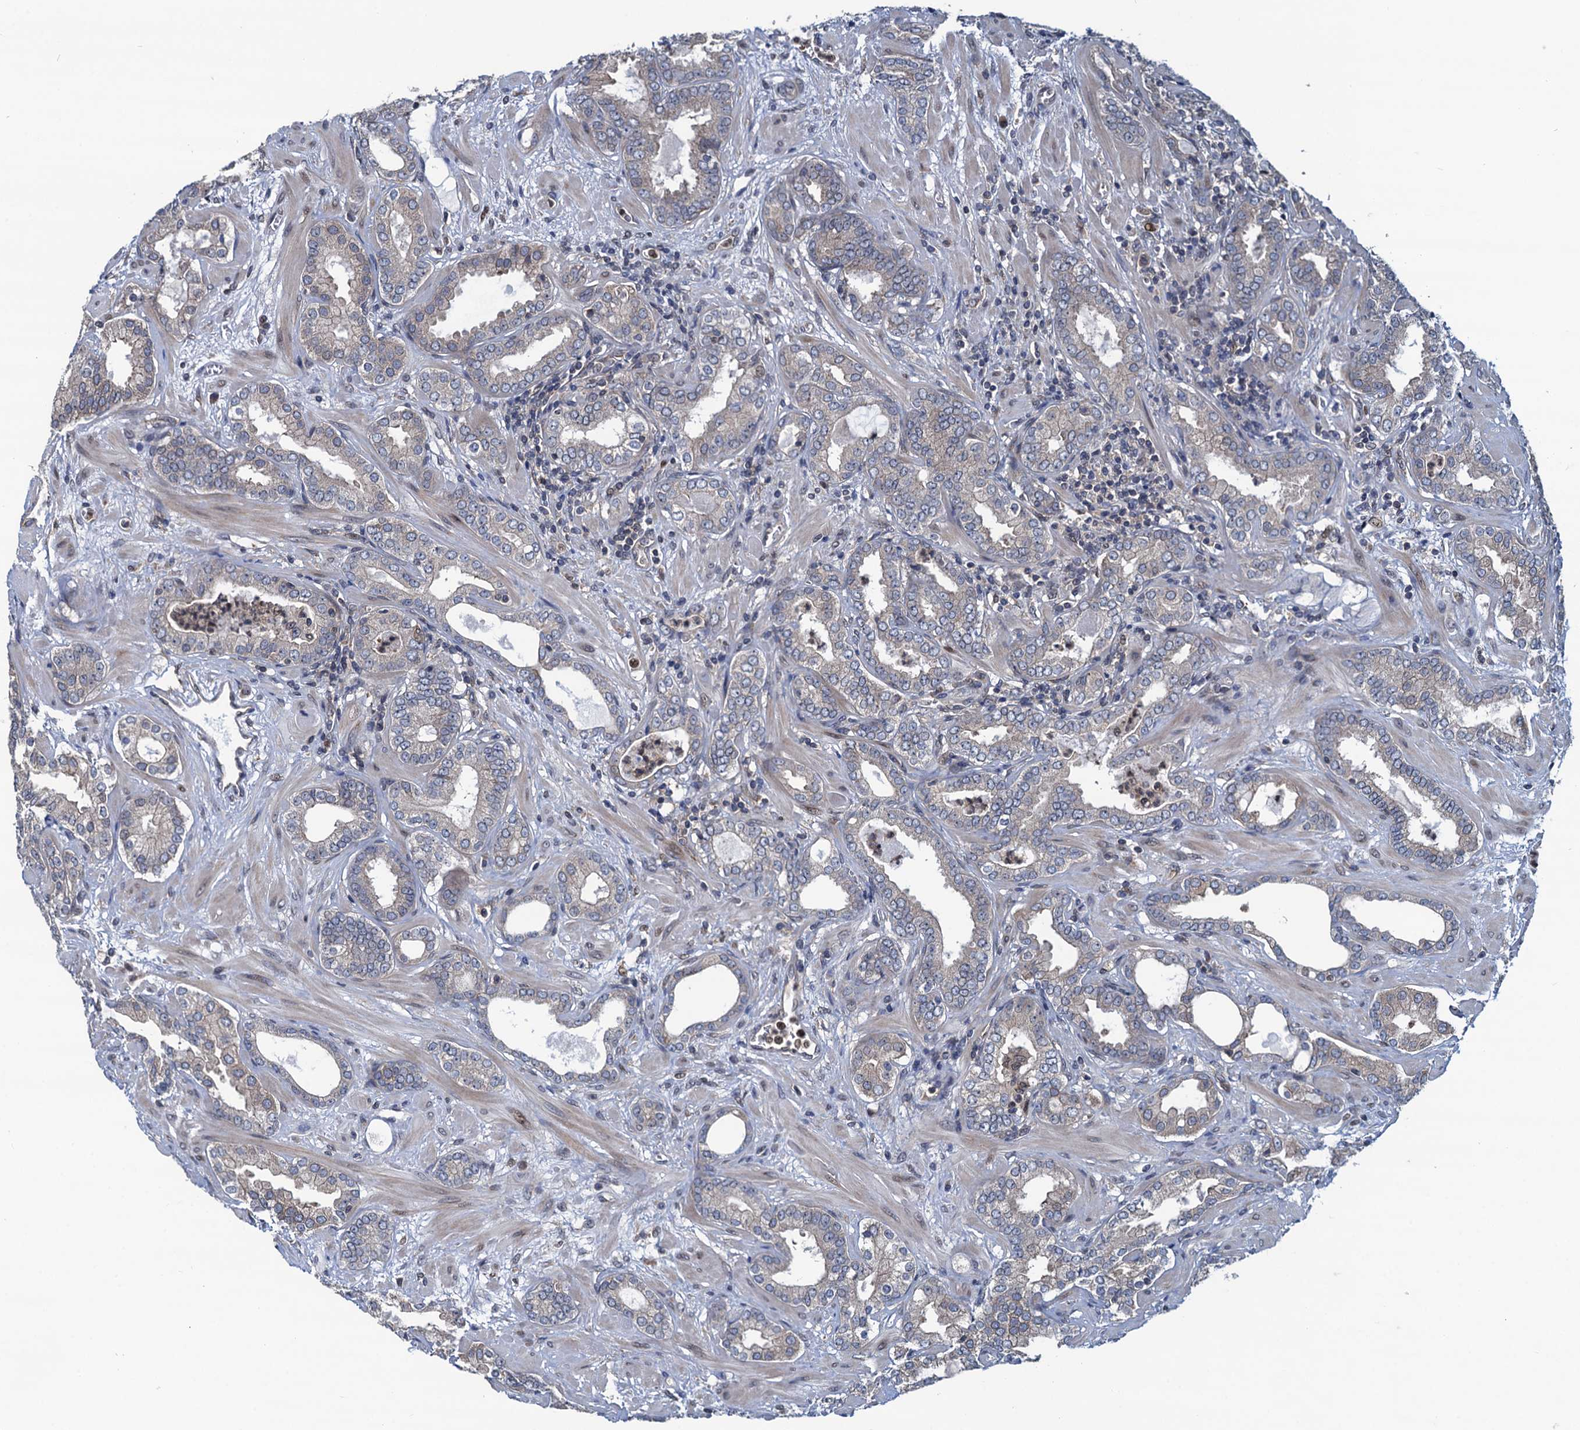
{"staining": {"intensity": "negative", "quantity": "none", "location": "none"}, "tissue": "prostate cancer", "cell_type": "Tumor cells", "image_type": "cancer", "snomed": [{"axis": "morphology", "description": "Adenocarcinoma, High grade"}, {"axis": "topography", "description": "Prostate"}], "caption": "Immunohistochemistry of human prostate cancer exhibits no positivity in tumor cells. Nuclei are stained in blue.", "gene": "RNF125", "patient": {"sex": "male", "age": 64}}